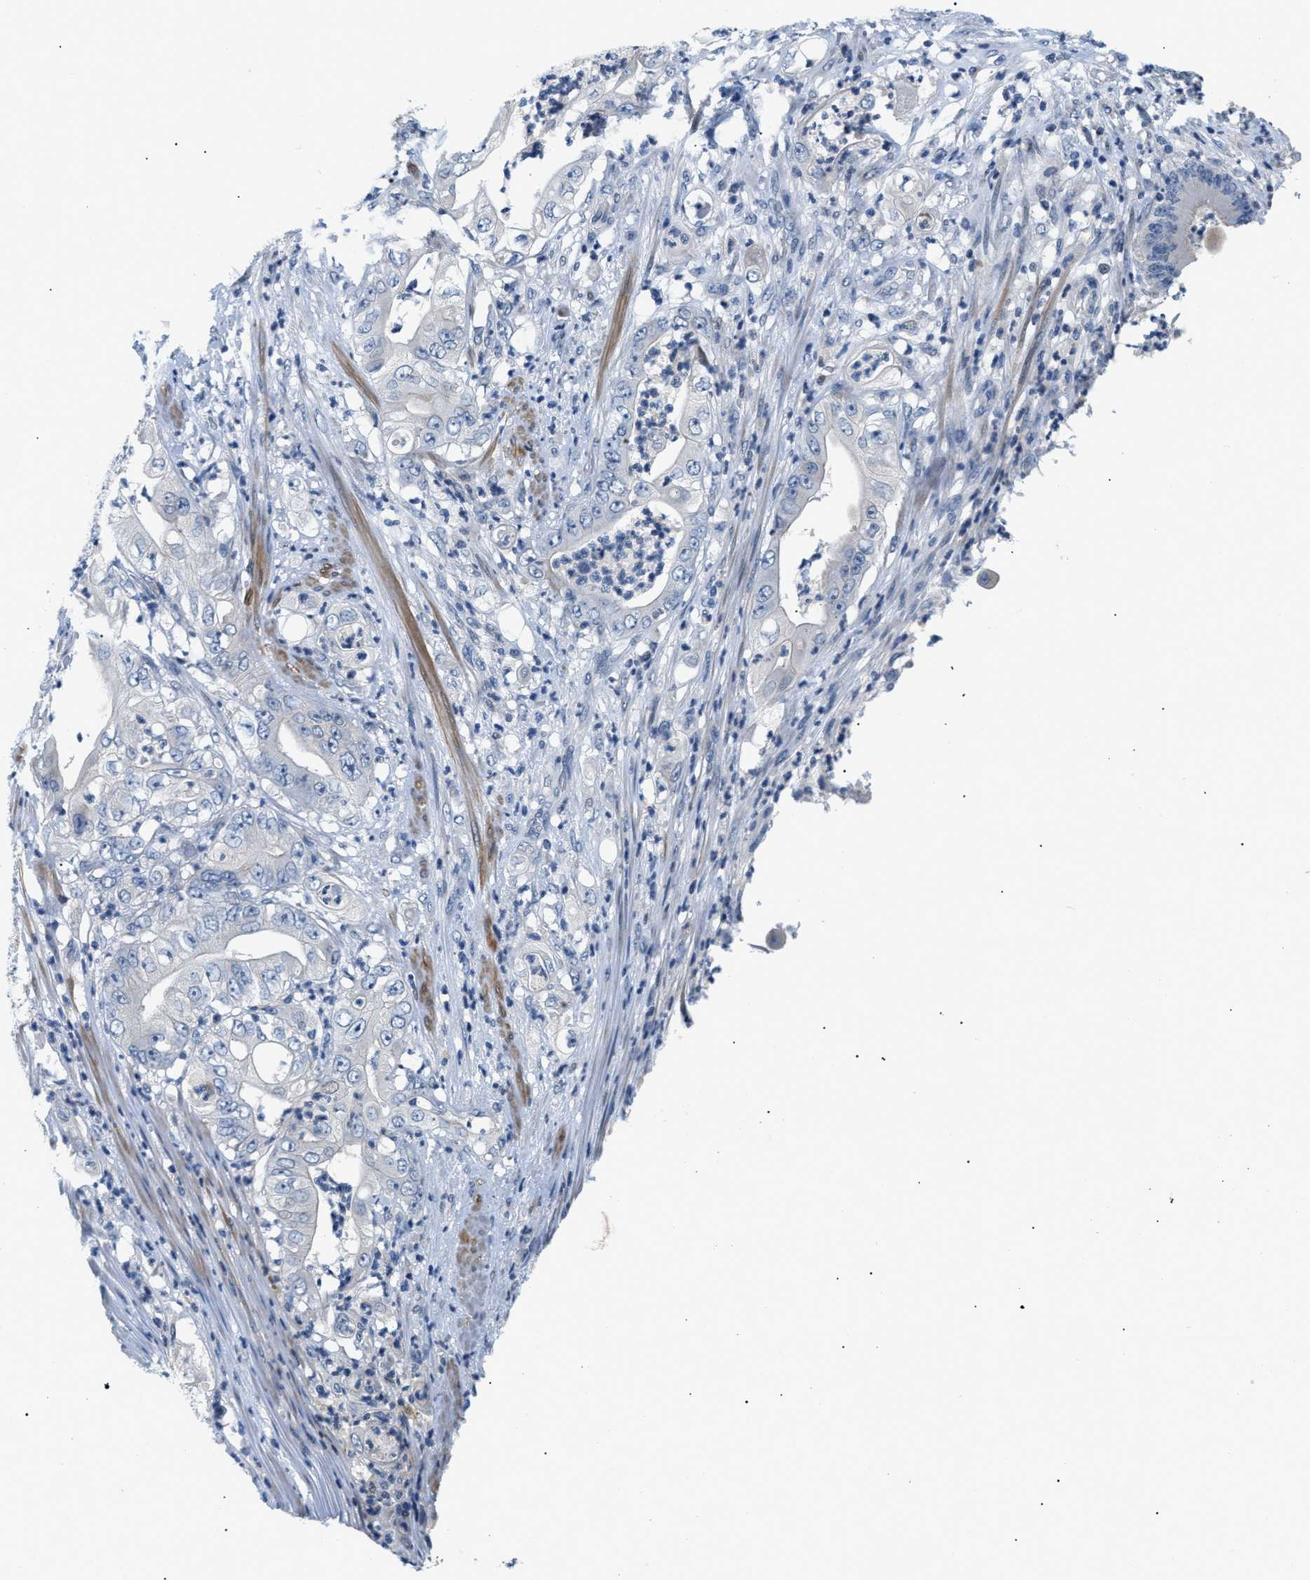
{"staining": {"intensity": "negative", "quantity": "none", "location": "none"}, "tissue": "stomach cancer", "cell_type": "Tumor cells", "image_type": "cancer", "snomed": [{"axis": "morphology", "description": "Adenocarcinoma, NOS"}, {"axis": "topography", "description": "Stomach"}], "caption": "This is an IHC micrograph of stomach adenocarcinoma. There is no expression in tumor cells.", "gene": "FDCSP", "patient": {"sex": "female", "age": 73}}